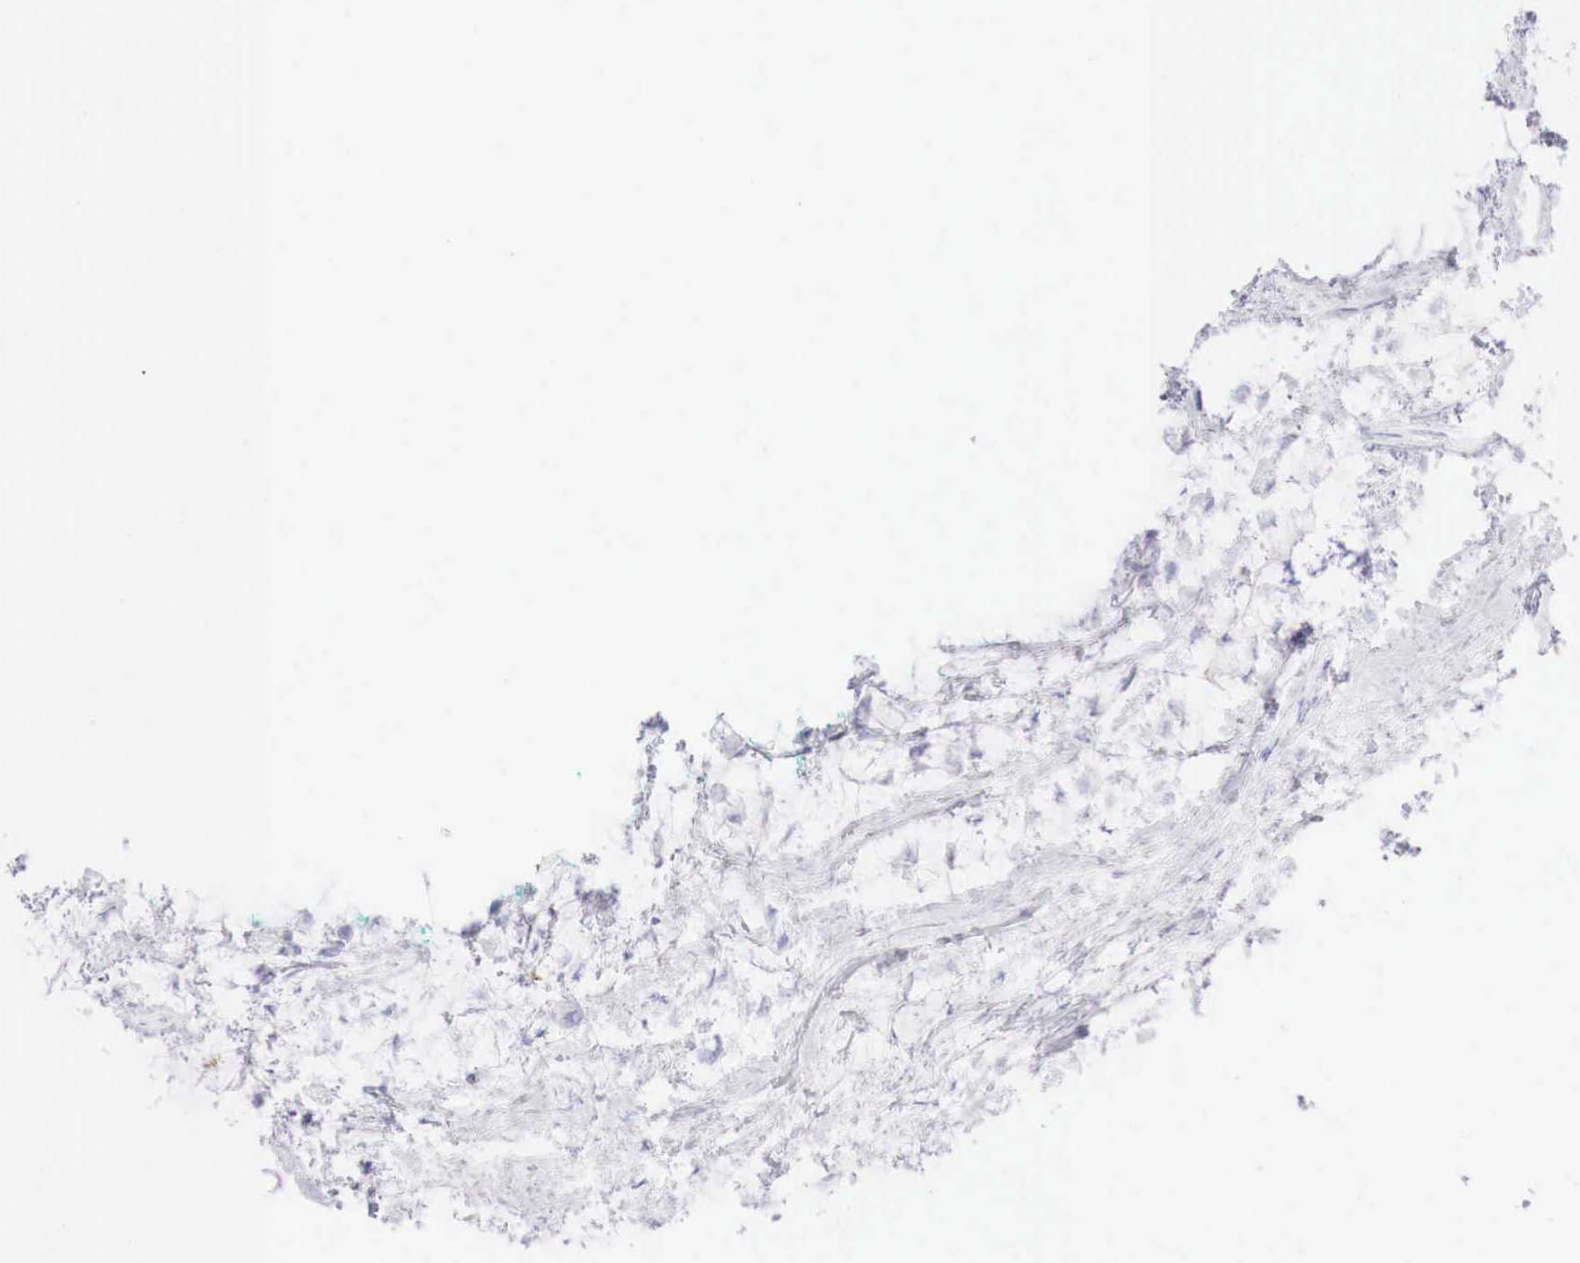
{"staining": {"intensity": "negative", "quantity": "none", "location": "none"}, "tissue": "breast cancer", "cell_type": "Tumor cells", "image_type": "cancer", "snomed": [{"axis": "morphology", "description": "Lobular carcinoma"}, {"axis": "topography", "description": "Breast"}], "caption": "Tumor cells show no significant positivity in breast cancer (lobular carcinoma).", "gene": "INHA", "patient": {"sex": "female", "age": 85}}